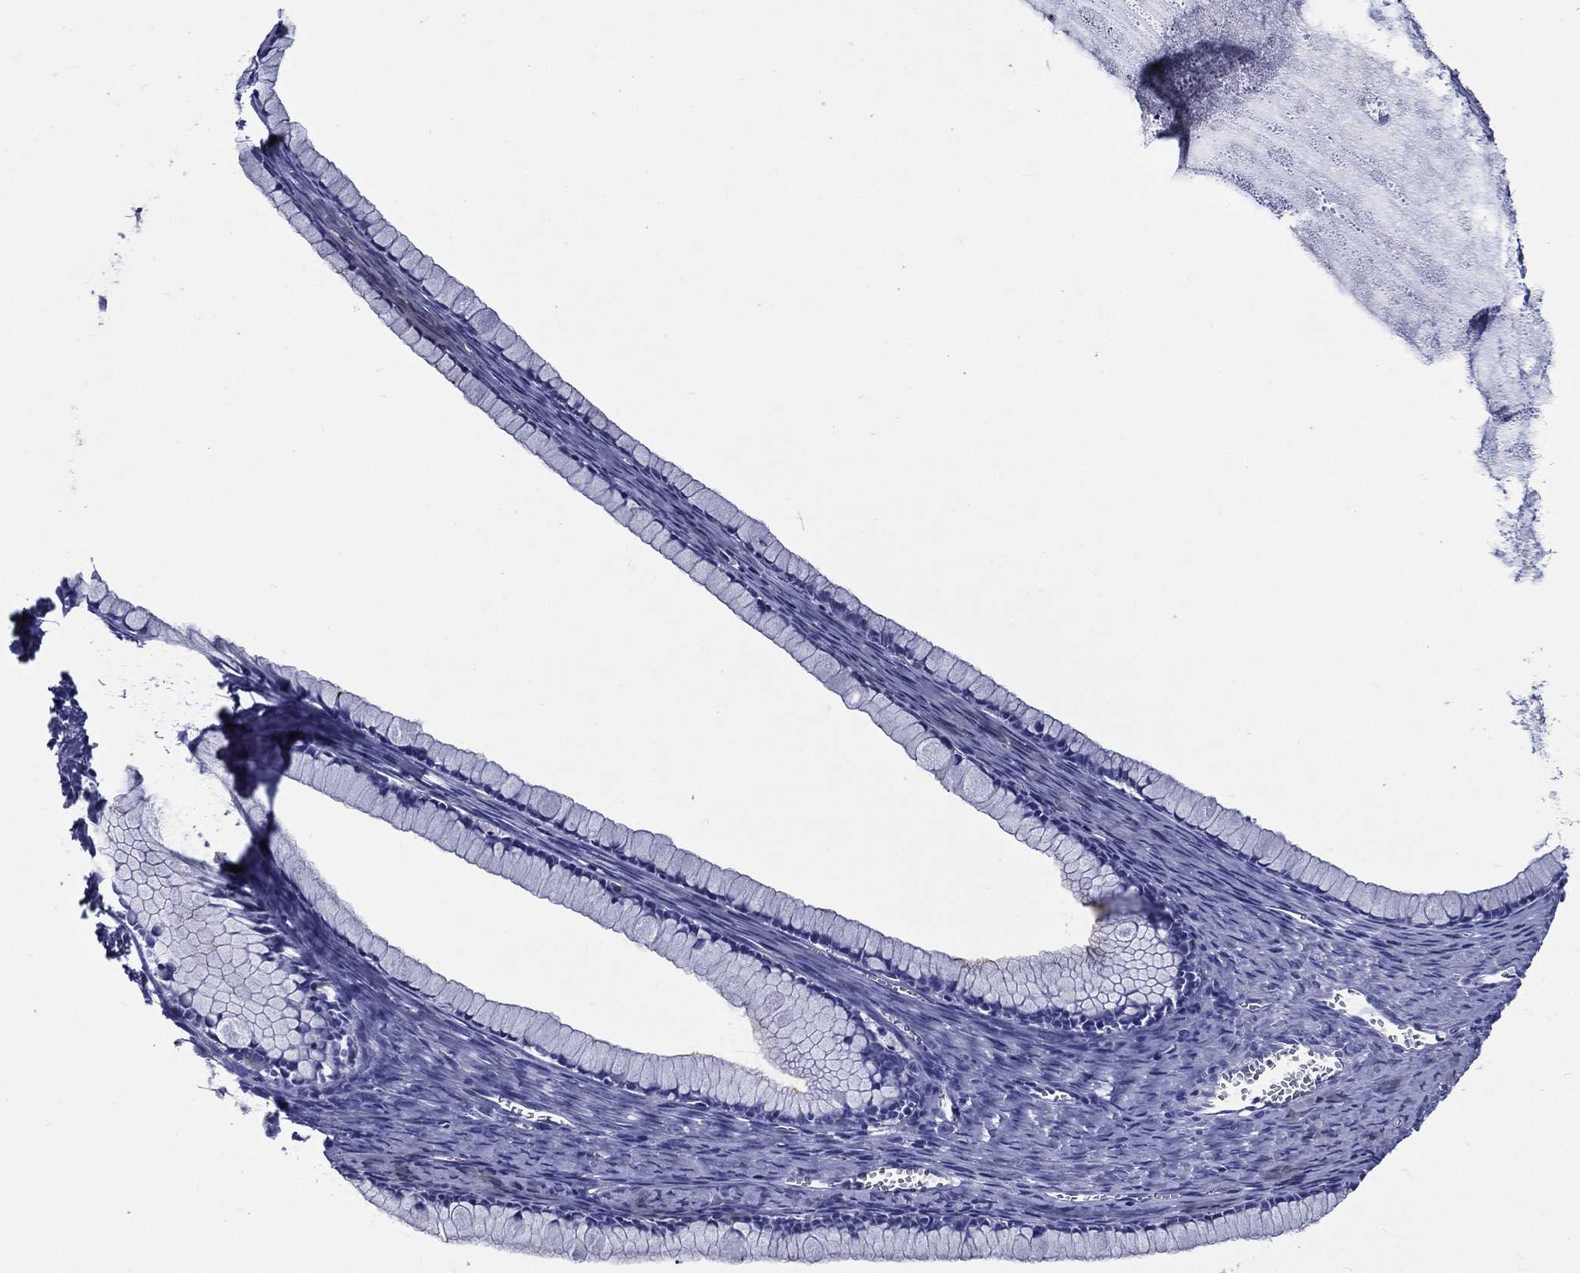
{"staining": {"intensity": "negative", "quantity": "none", "location": "none"}, "tissue": "ovarian cancer", "cell_type": "Tumor cells", "image_type": "cancer", "snomed": [{"axis": "morphology", "description": "Cystadenocarcinoma, mucinous, NOS"}, {"axis": "topography", "description": "Ovary"}], "caption": "IHC of ovarian cancer (mucinous cystadenocarcinoma) shows no staining in tumor cells.", "gene": "ACE2", "patient": {"sex": "female", "age": 41}}